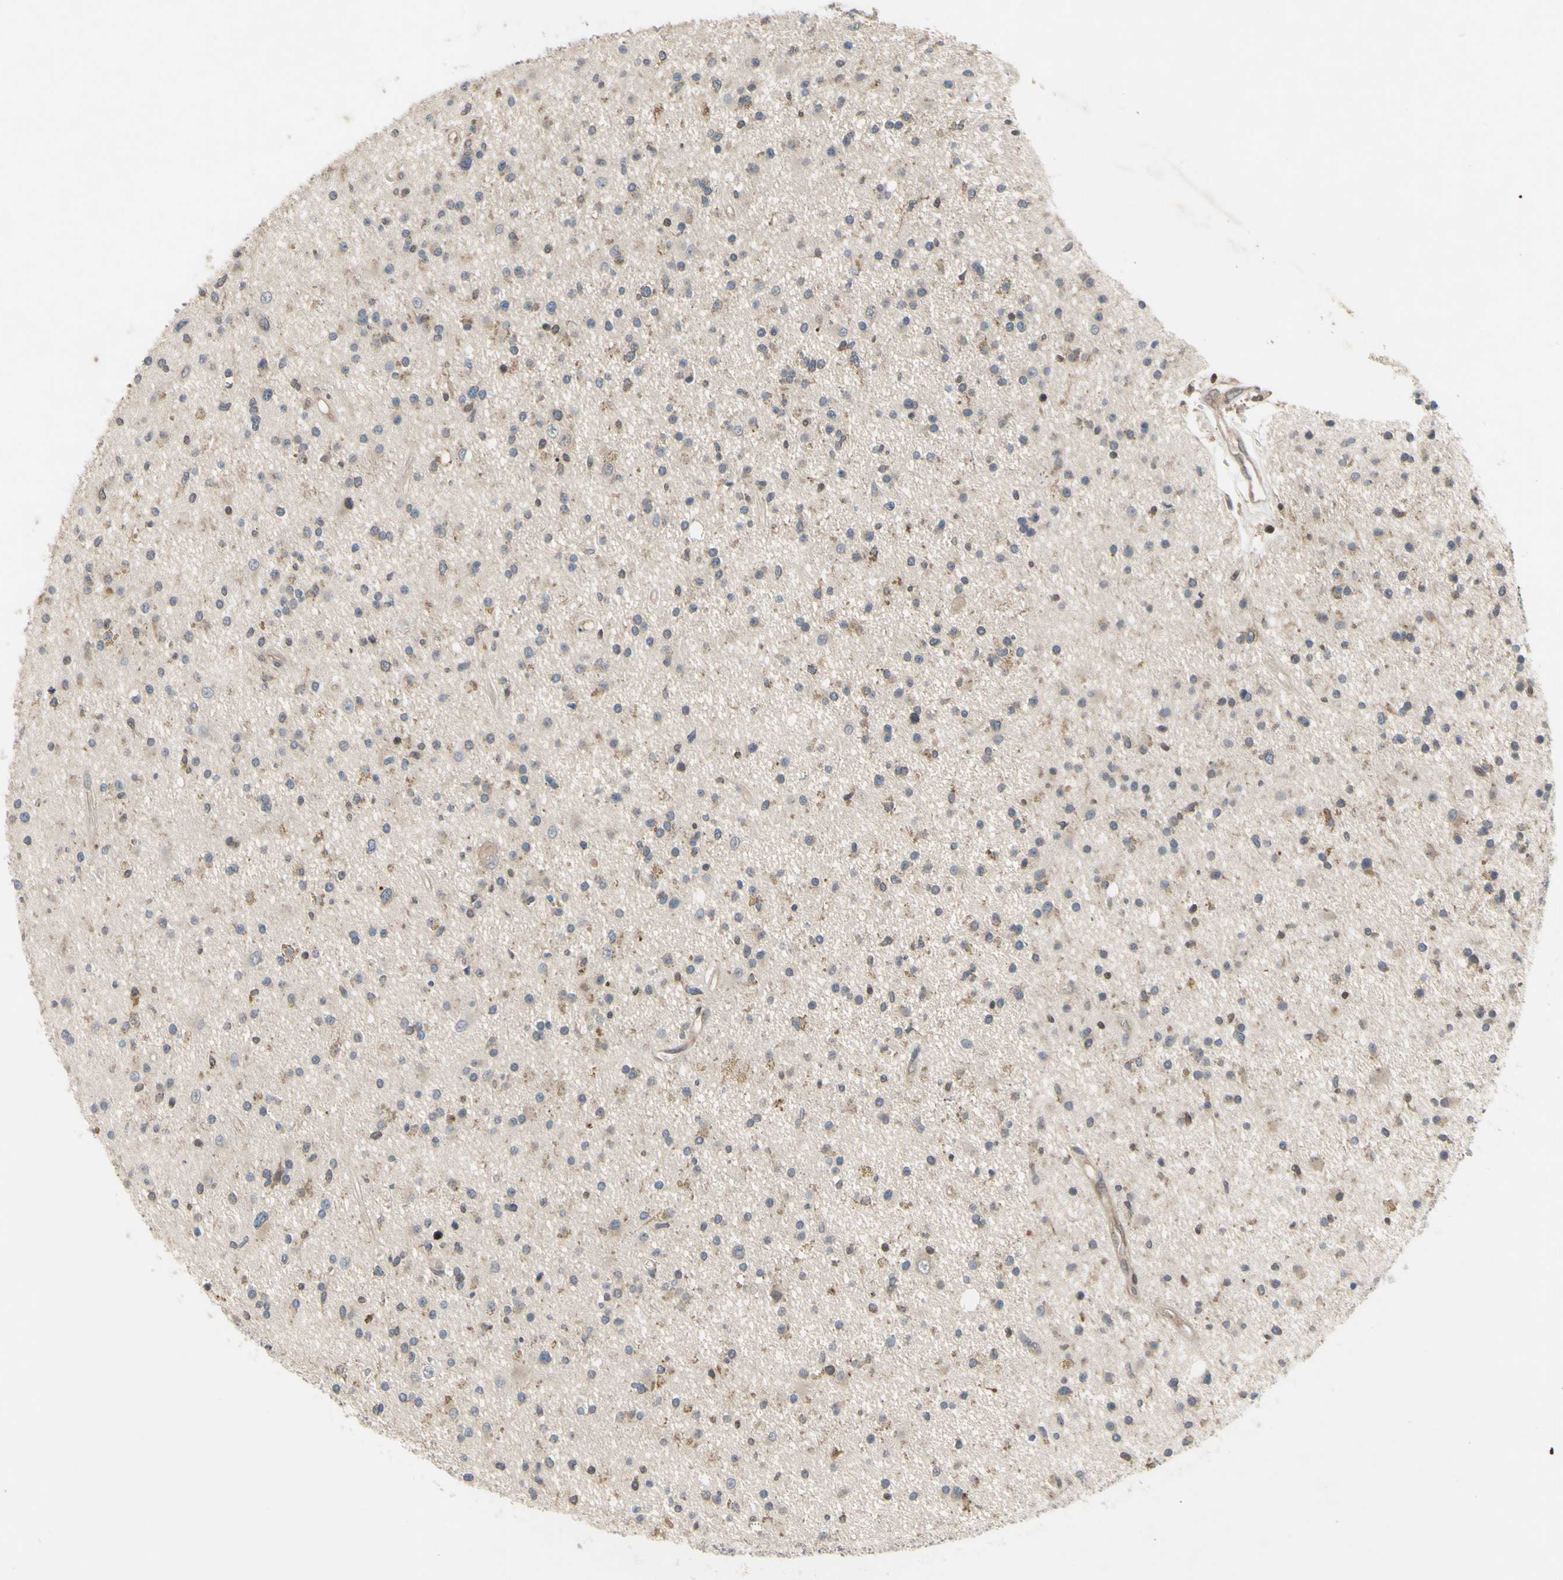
{"staining": {"intensity": "moderate", "quantity": "25%-75%", "location": "cytoplasmic/membranous"}, "tissue": "glioma", "cell_type": "Tumor cells", "image_type": "cancer", "snomed": [{"axis": "morphology", "description": "Glioma, malignant, High grade"}, {"axis": "topography", "description": "Brain"}], "caption": "A brown stain labels moderate cytoplasmic/membranous positivity of a protein in human glioma tumor cells.", "gene": "XIAP", "patient": {"sex": "male", "age": 33}}